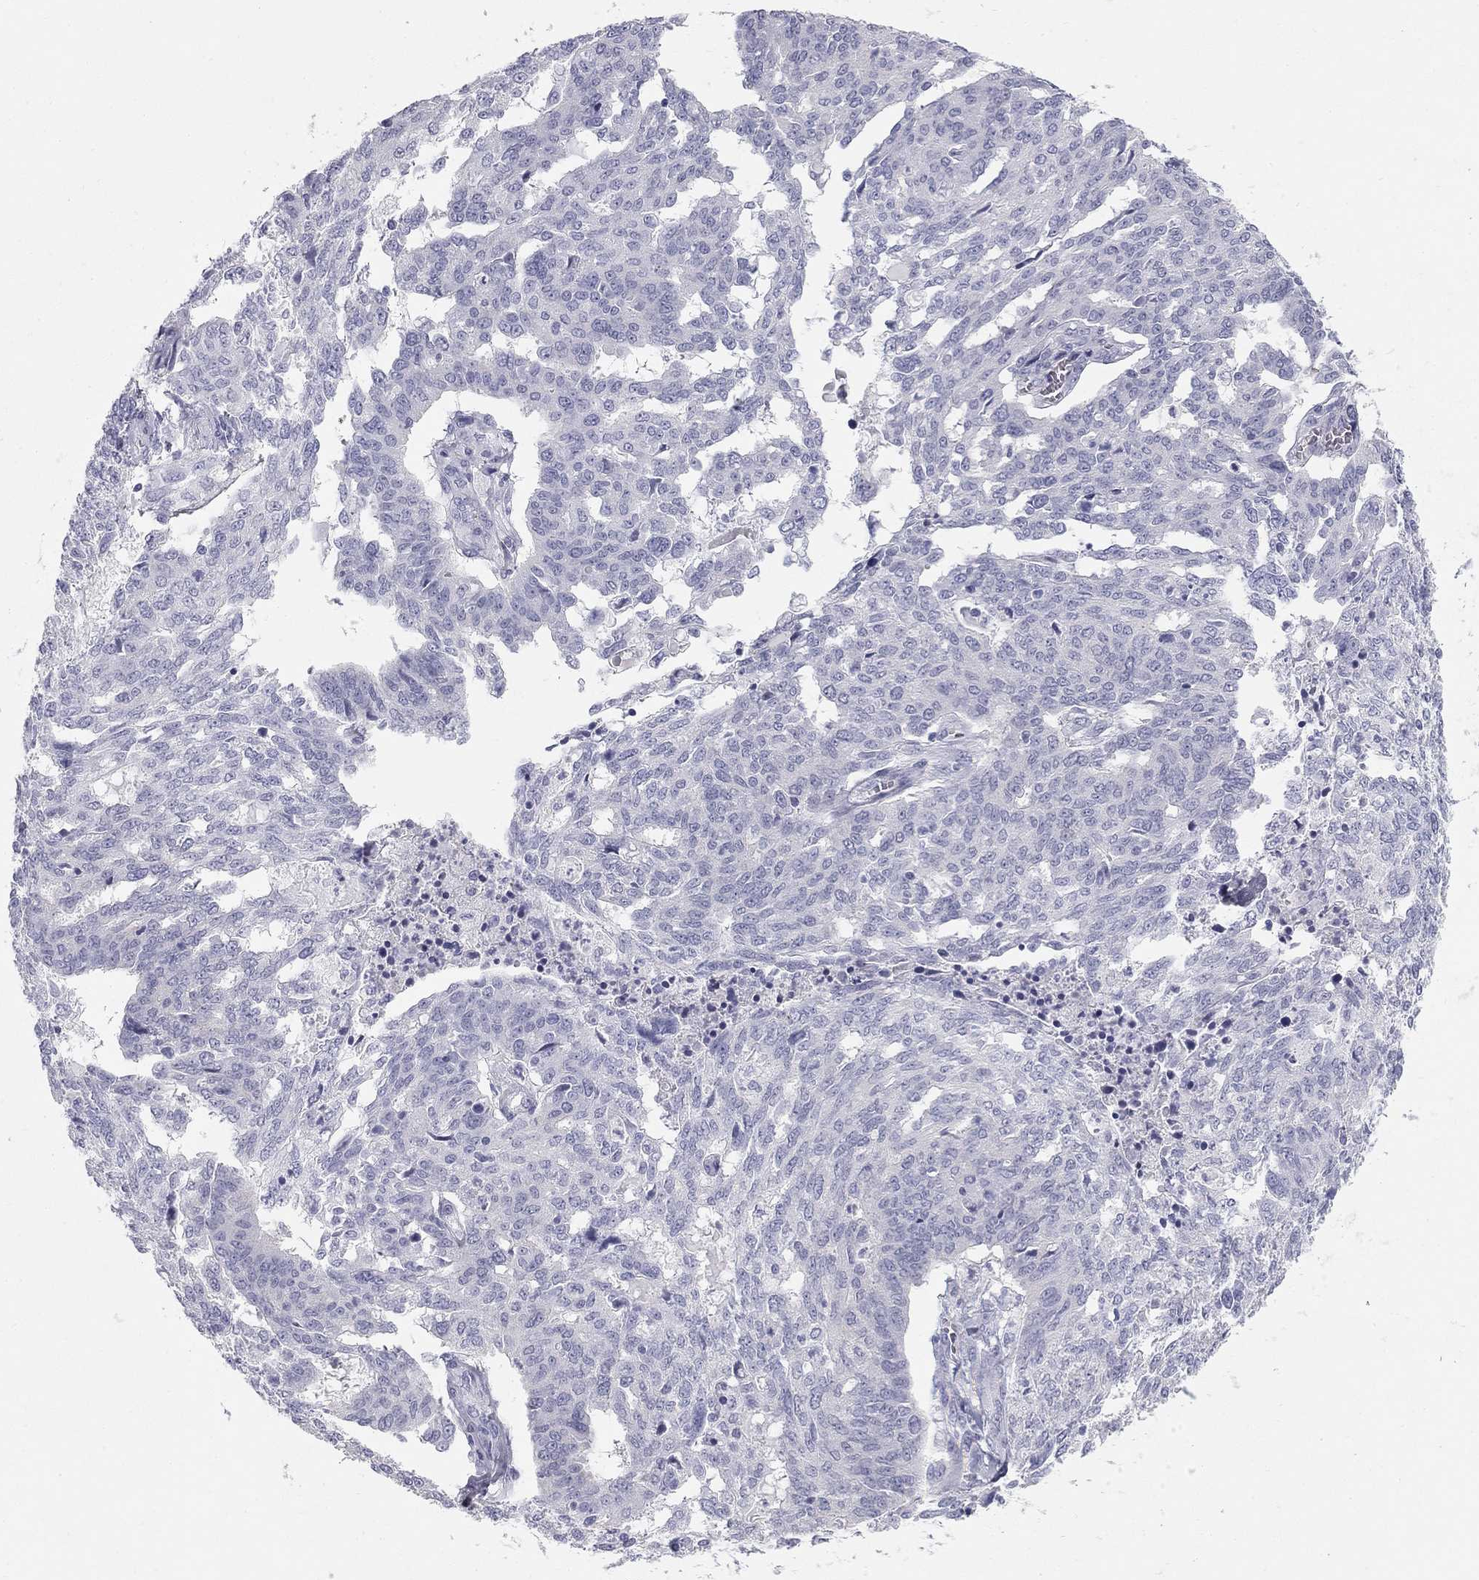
{"staining": {"intensity": "negative", "quantity": "none", "location": "none"}, "tissue": "ovarian cancer", "cell_type": "Tumor cells", "image_type": "cancer", "snomed": [{"axis": "morphology", "description": "Cystadenocarcinoma, serous, NOS"}, {"axis": "topography", "description": "Ovary"}], "caption": "Micrograph shows no protein positivity in tumor cells of serous cystadenocarcinoma (ovarian) tissue.", "gene": "SULT2B1", "patient": {"sex": "female", "age": 67}}